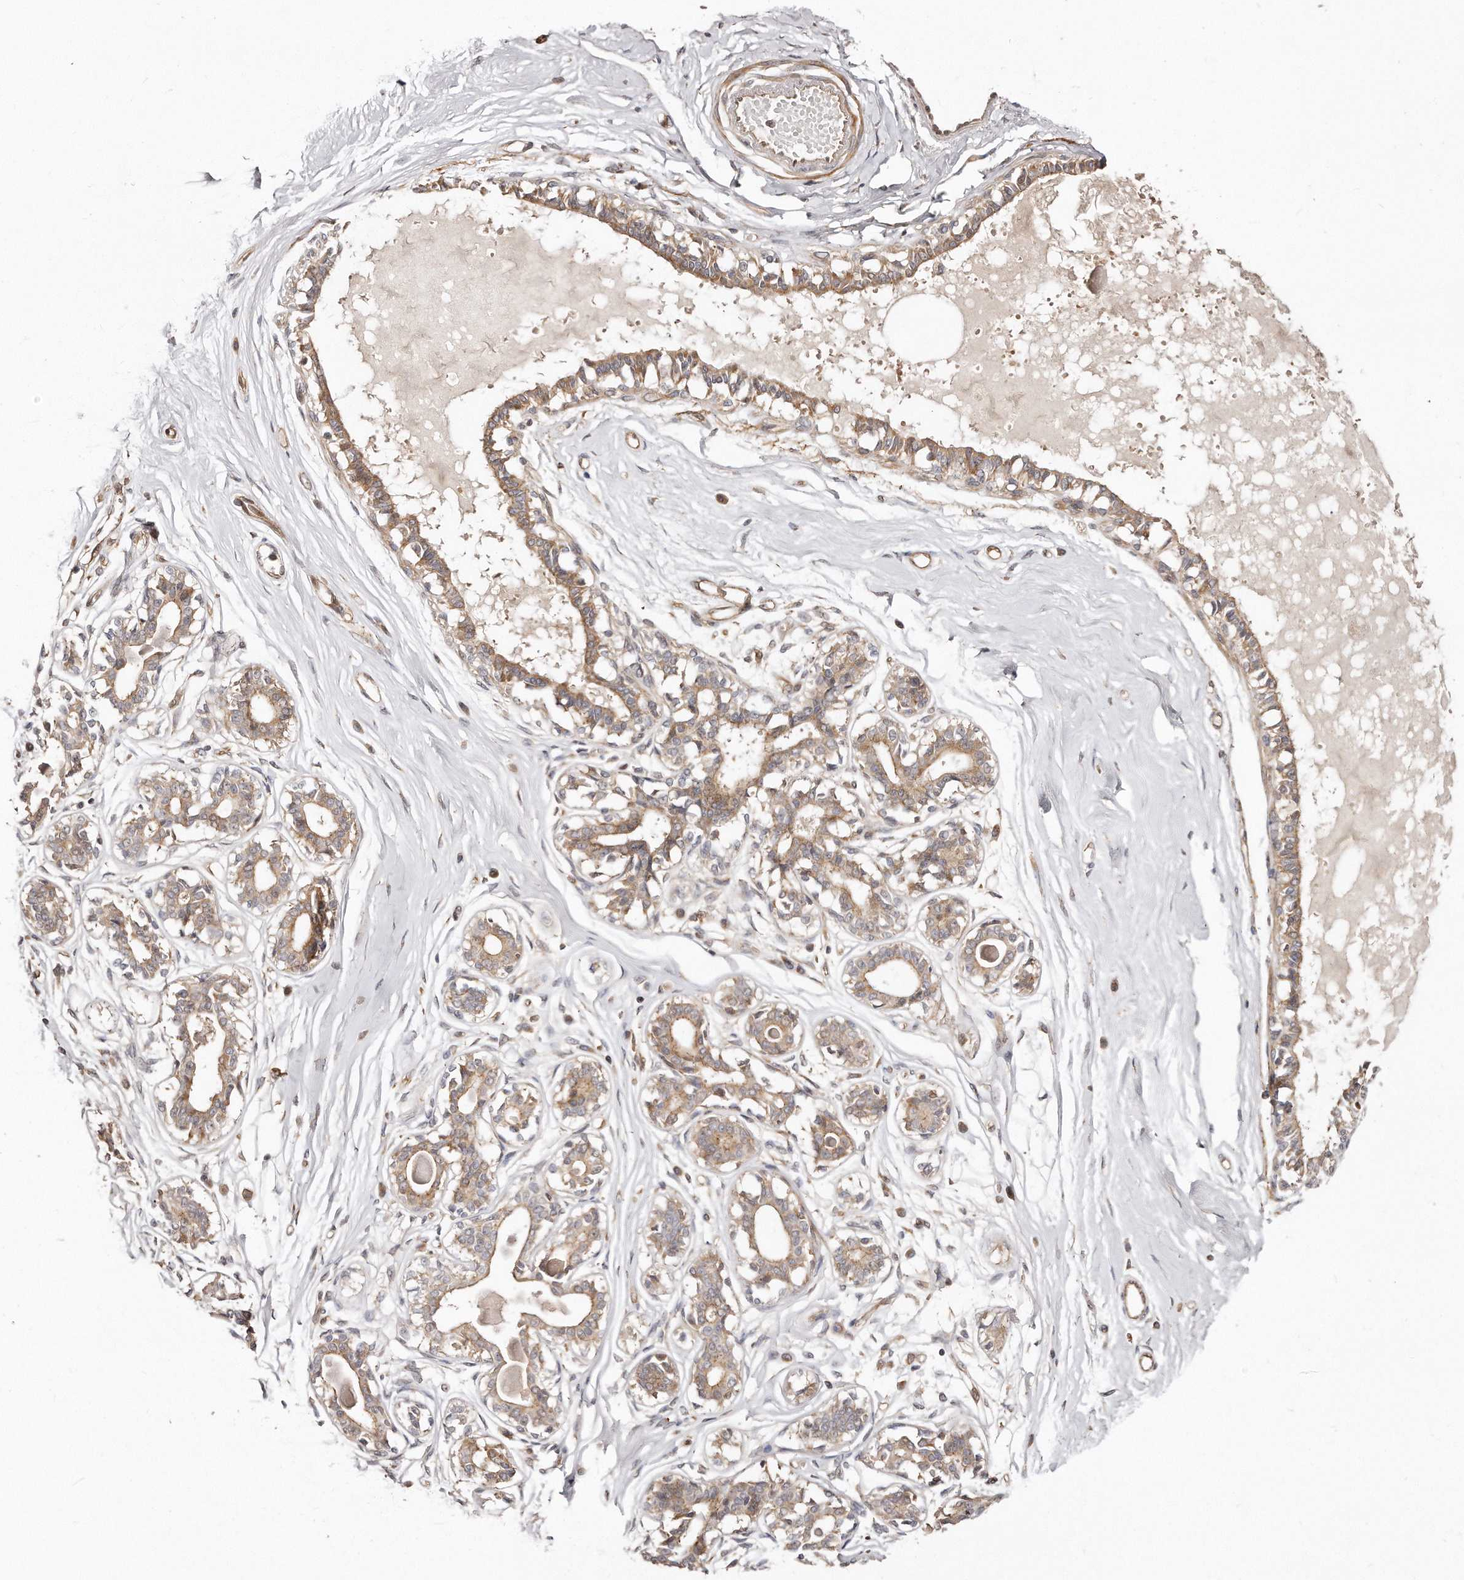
{"staining": {"intensity": "negative", "quantity": "none", "location": "none"}, "tissue": "breast", "cell_type": "Adipocytes", "image_type": "normal", "snomed": [{"axis": "morphology", "description": "Normal tissue, NOS"}, {"axis": "topography", "description": "Breast"}], "caption": "DAB immunohistochemical staining of normal human breast shows no significant staining in adipocytes.", "gene": "GBP4", "patient": {"sex": "female", "age": 45}}